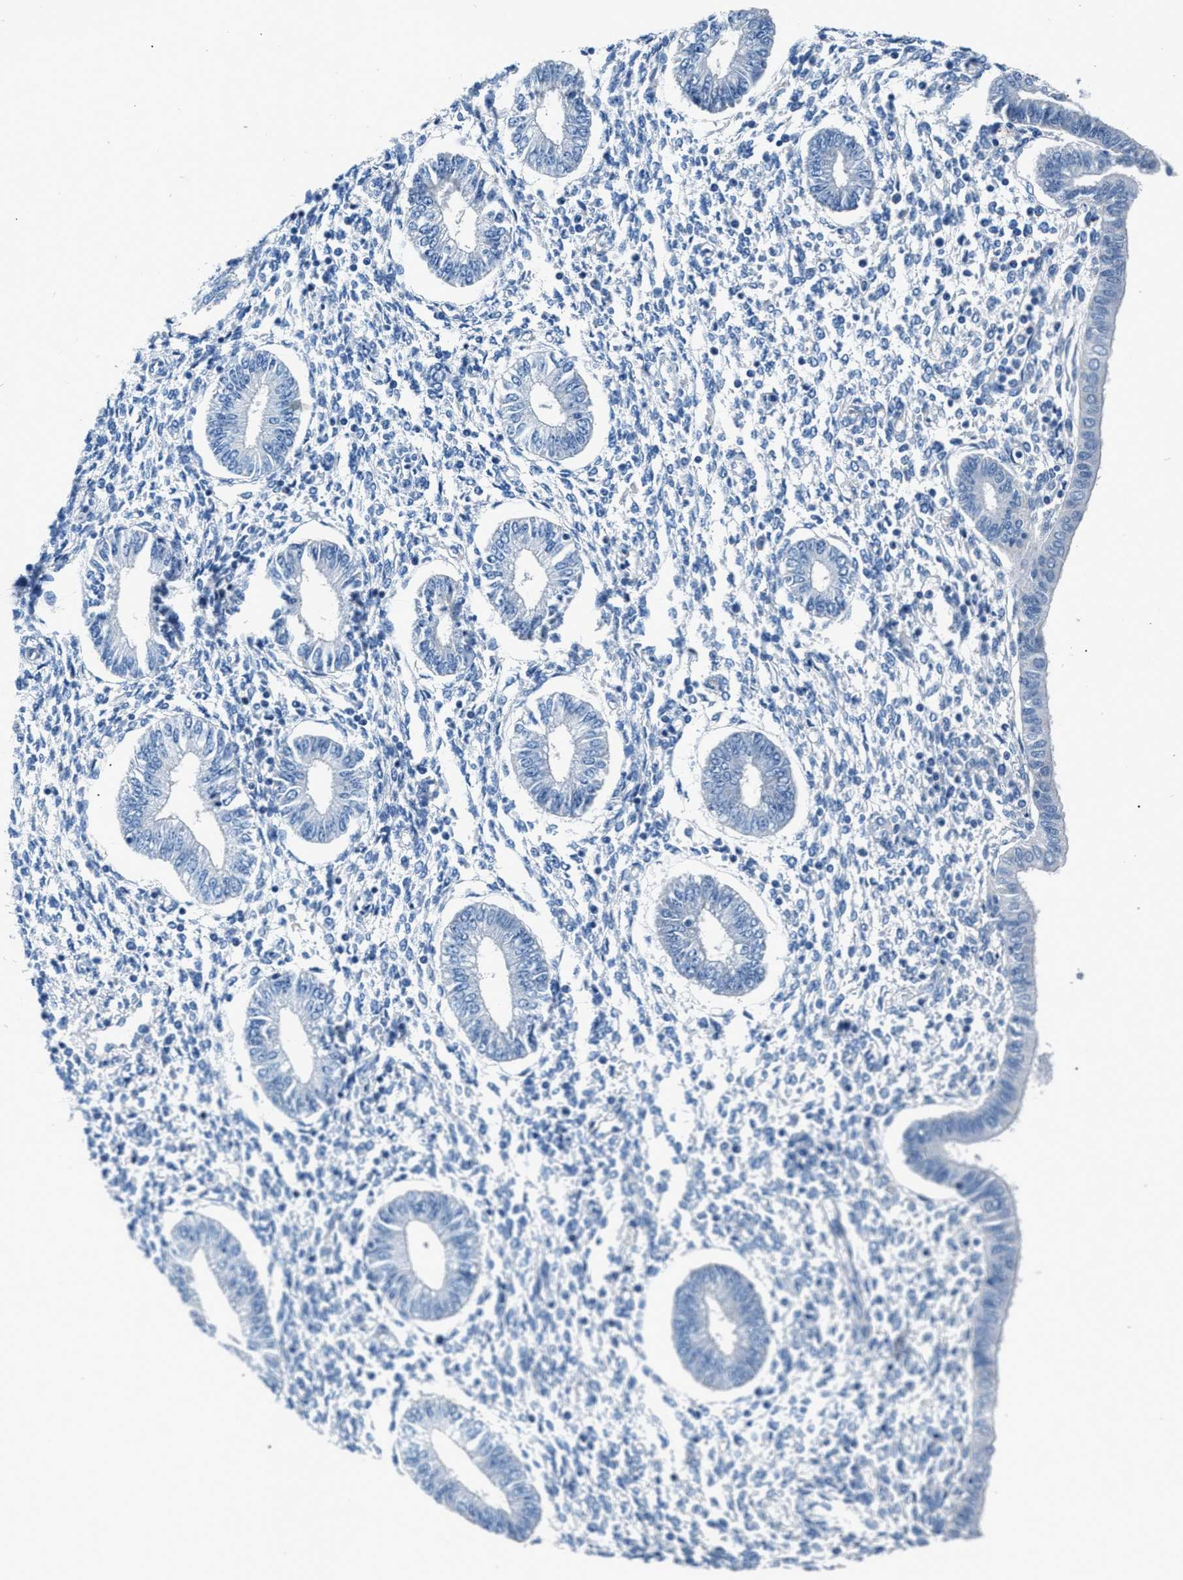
{"staining": {"intensity": "negative", "quantity": "none", "location": "none"}, "tissue": "endometrium", "cell_type": "Cells in endometrial stroma", "image_type": "normal", "snomed": [{"axis": "morphology", "description": "Normal tissue, NOS"}, {"axis": "topography", "description": "Endometrium"}], "caption": "High magnification brightfield microscopy of unremarkable endometrium stained with DAB (brown) and counterstained with hematoxylin (blue): cells in endometrial stroma show no significant staining. (DAB (3,3'-diaminobenzidine) immunohistochemistry (IHC) with hematoxylin counter stain).", "gene": "CDRT4", "patient": {"sex": "female", "age": 50}}